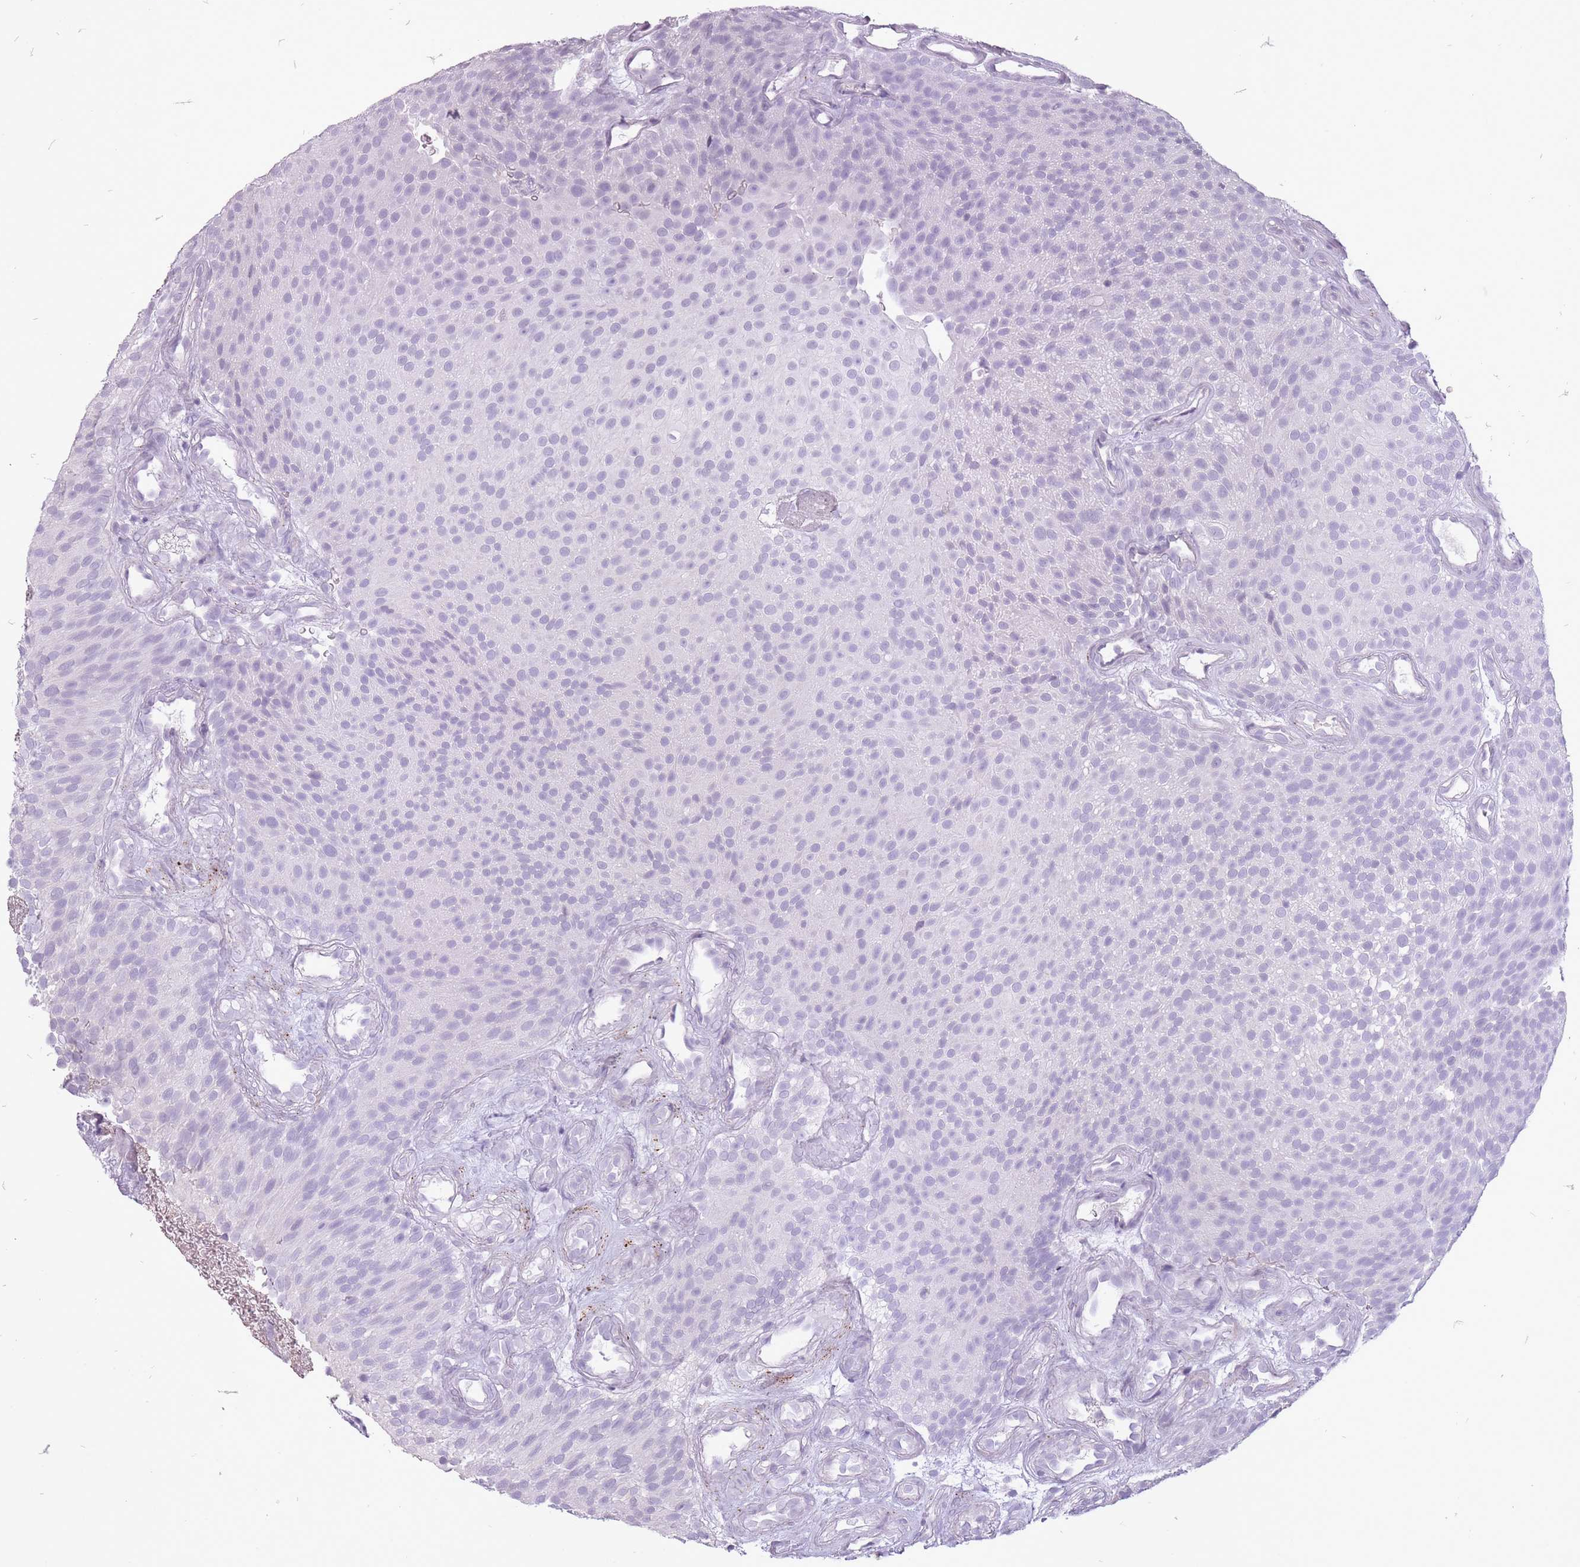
{"staining": {"intensity": "negative", "quantity": "none", "location": "none"}, "tissue": "urothelial cancer", "cell_type": "Tumor cells", "image_type": "cancer", "snomed": [{"axis": "morphology", "description": "Urothelial carcinoma, Low grade"}, {"axis": "topography", "description": "Urinary bladder"}], "caption": "Urothelial cancer stained for a protein using immunohistochemistry (IHC) displays no staining tumor cells.", "gene": "RFX4", "patient": {"sex": "male", "age": 78}}